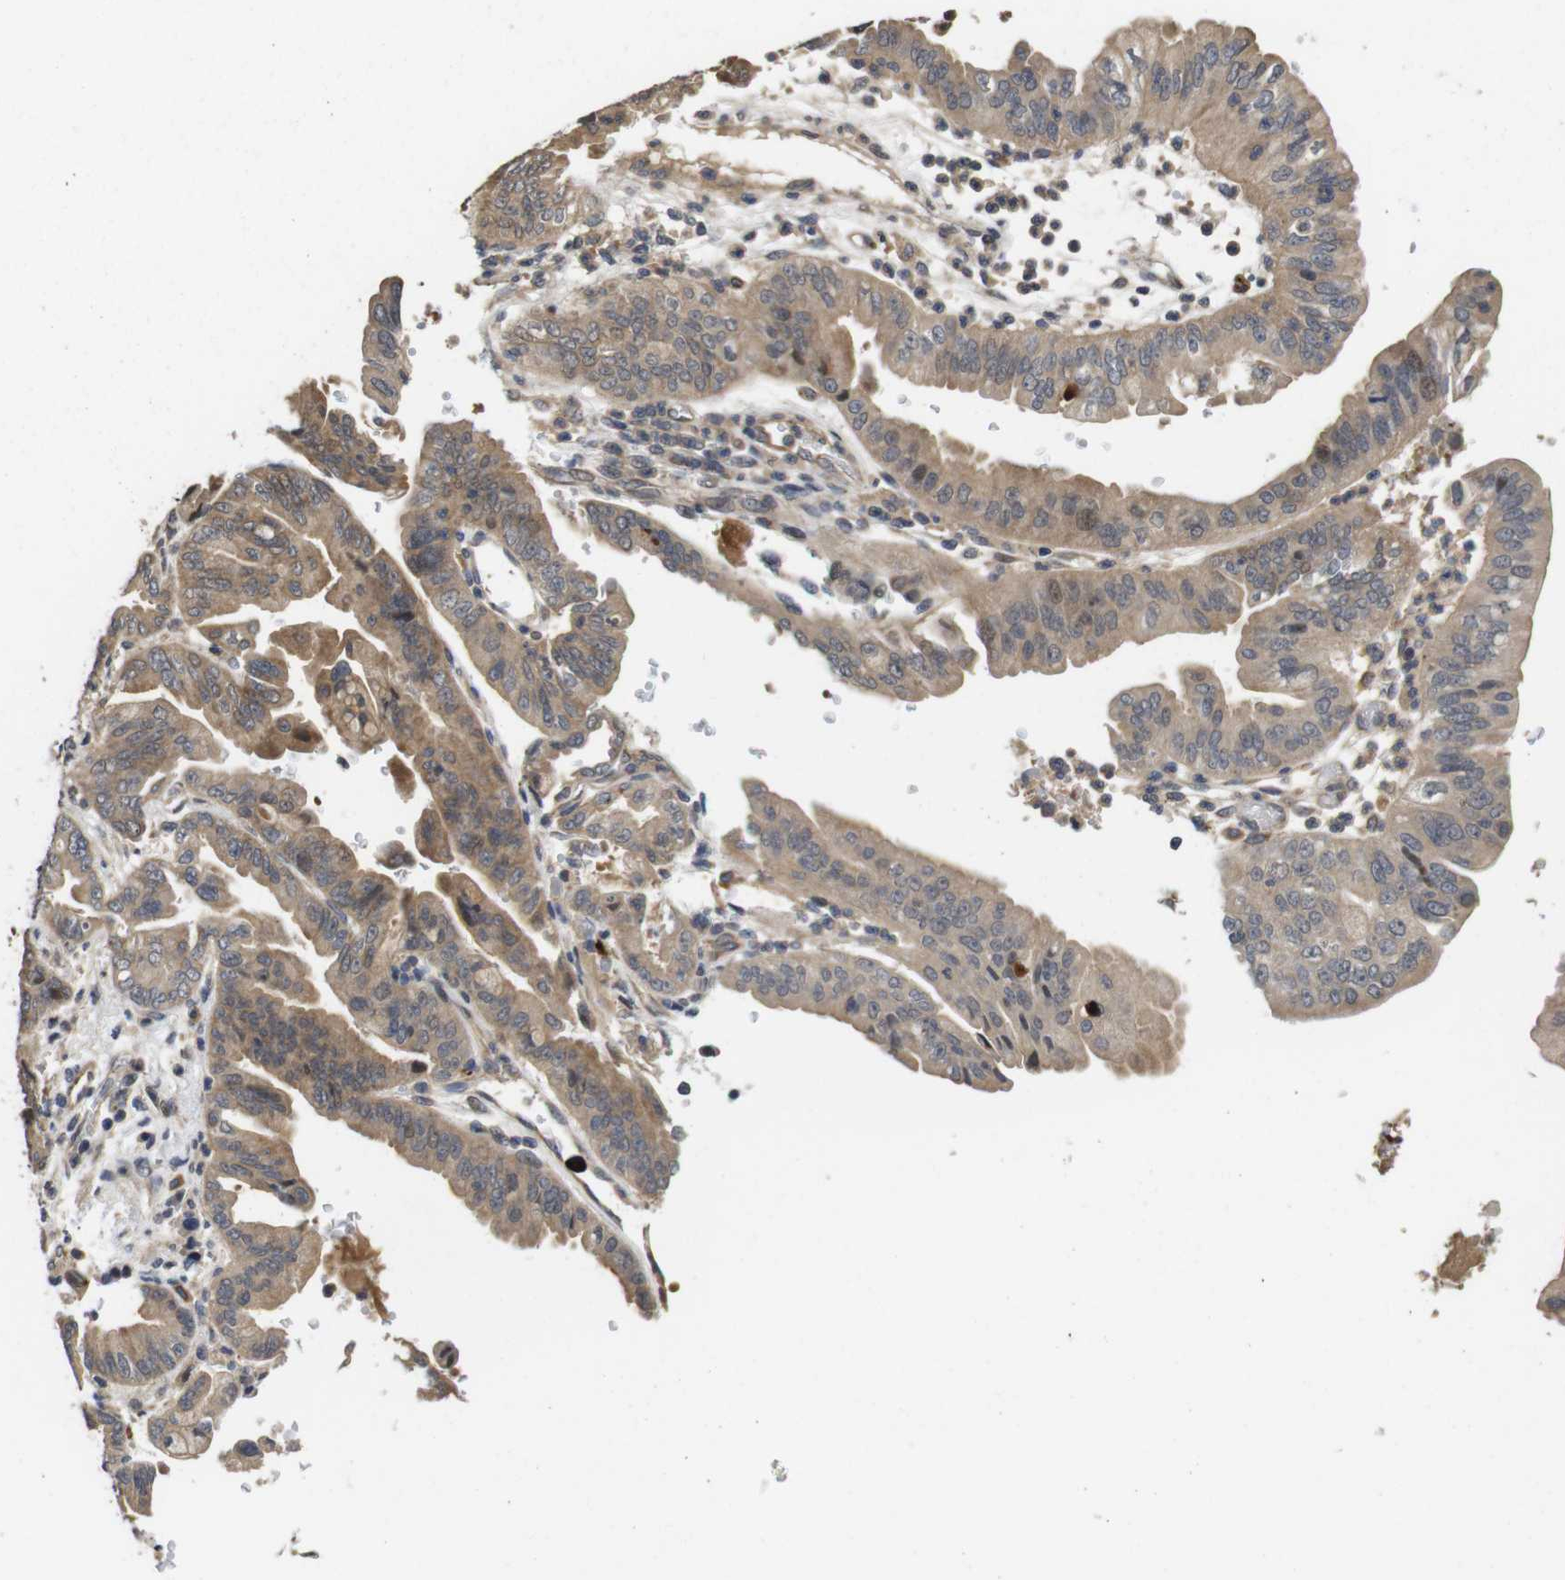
{"staining": {"intensity": "moderate", "quantity": ">75%", "location": "cytoplasmic/membranous"}, "tissue": "pancreatic cancer", "cell_type": "Tumor cells", "image_type": "cancer", "snomed": [{"axis": "morphology", "description": "Adenocarcinoma, NOS"}, {"axis": "topography", "description": "Pancreas"}], "caption": "Protein expression analysis of human adenocarcinoma (pancreatic) reveals moderate cytoplasmic/membranous positivity in about >75% of tumor cells.", "gene": "PTPN14", "patient": {"sex": "male", "age": 70}}